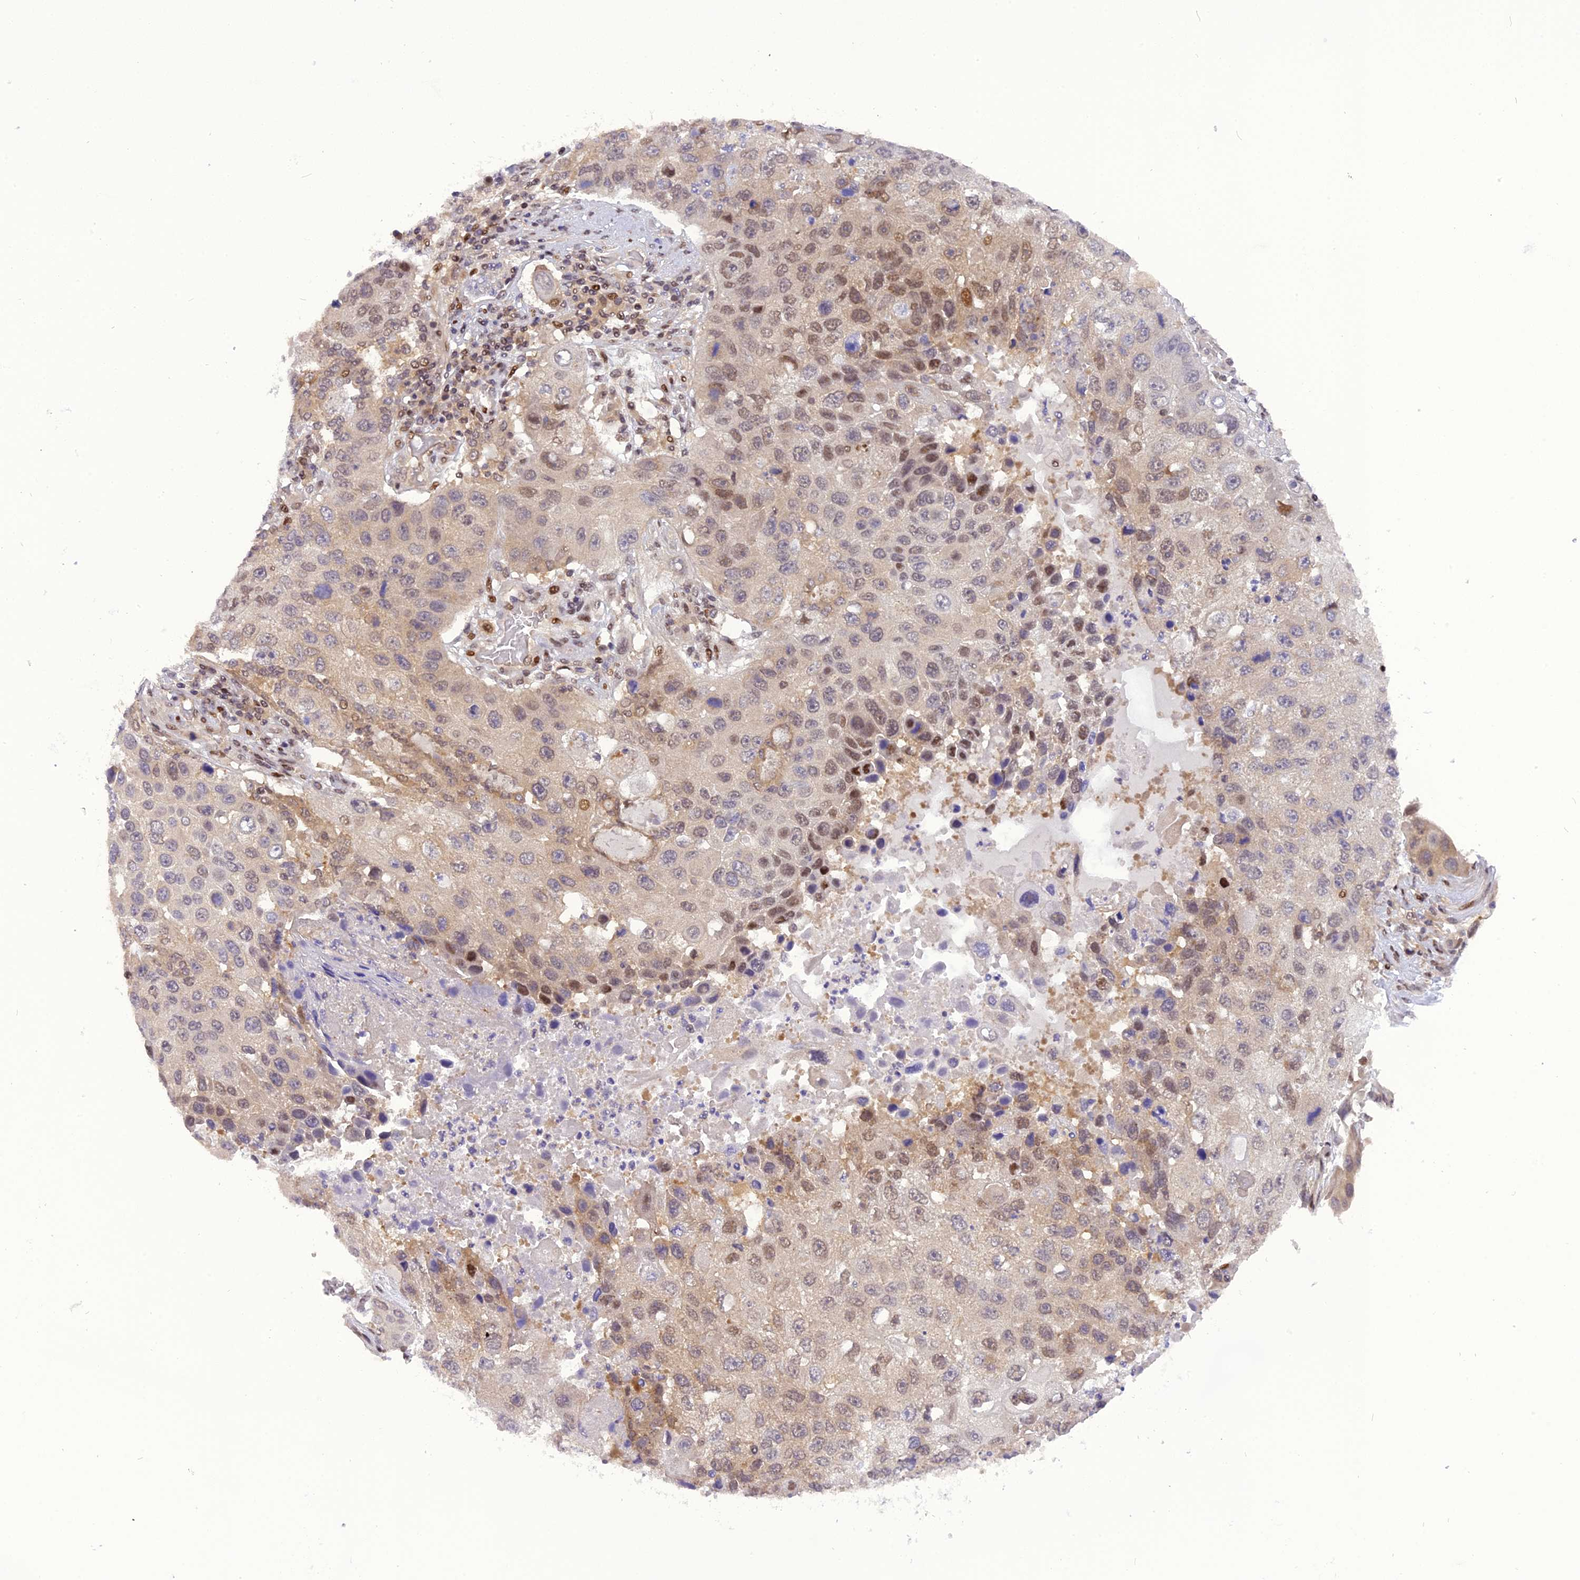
{"staining": {"intensity": "moderate", "quantity": "25%-75%", "location": "nuclear"}, "tissue": "lung cancer", "cell_type": "Tumor cells", "image_type": "cancer", "snomed": [{"axis": "morphology", "description": "Squamous cell carcinoma, NOS"}, {"axis": "topography", "description": "Lung"}], "caption": "Lung squamous cell carcinoma was stained to show a protein in brown. There is medium levels of moderate nuclear expression in about 25%-75% of tumor cells.", "gene": "RABGGTA", "patient": {"sex": "male", "age": 61}}